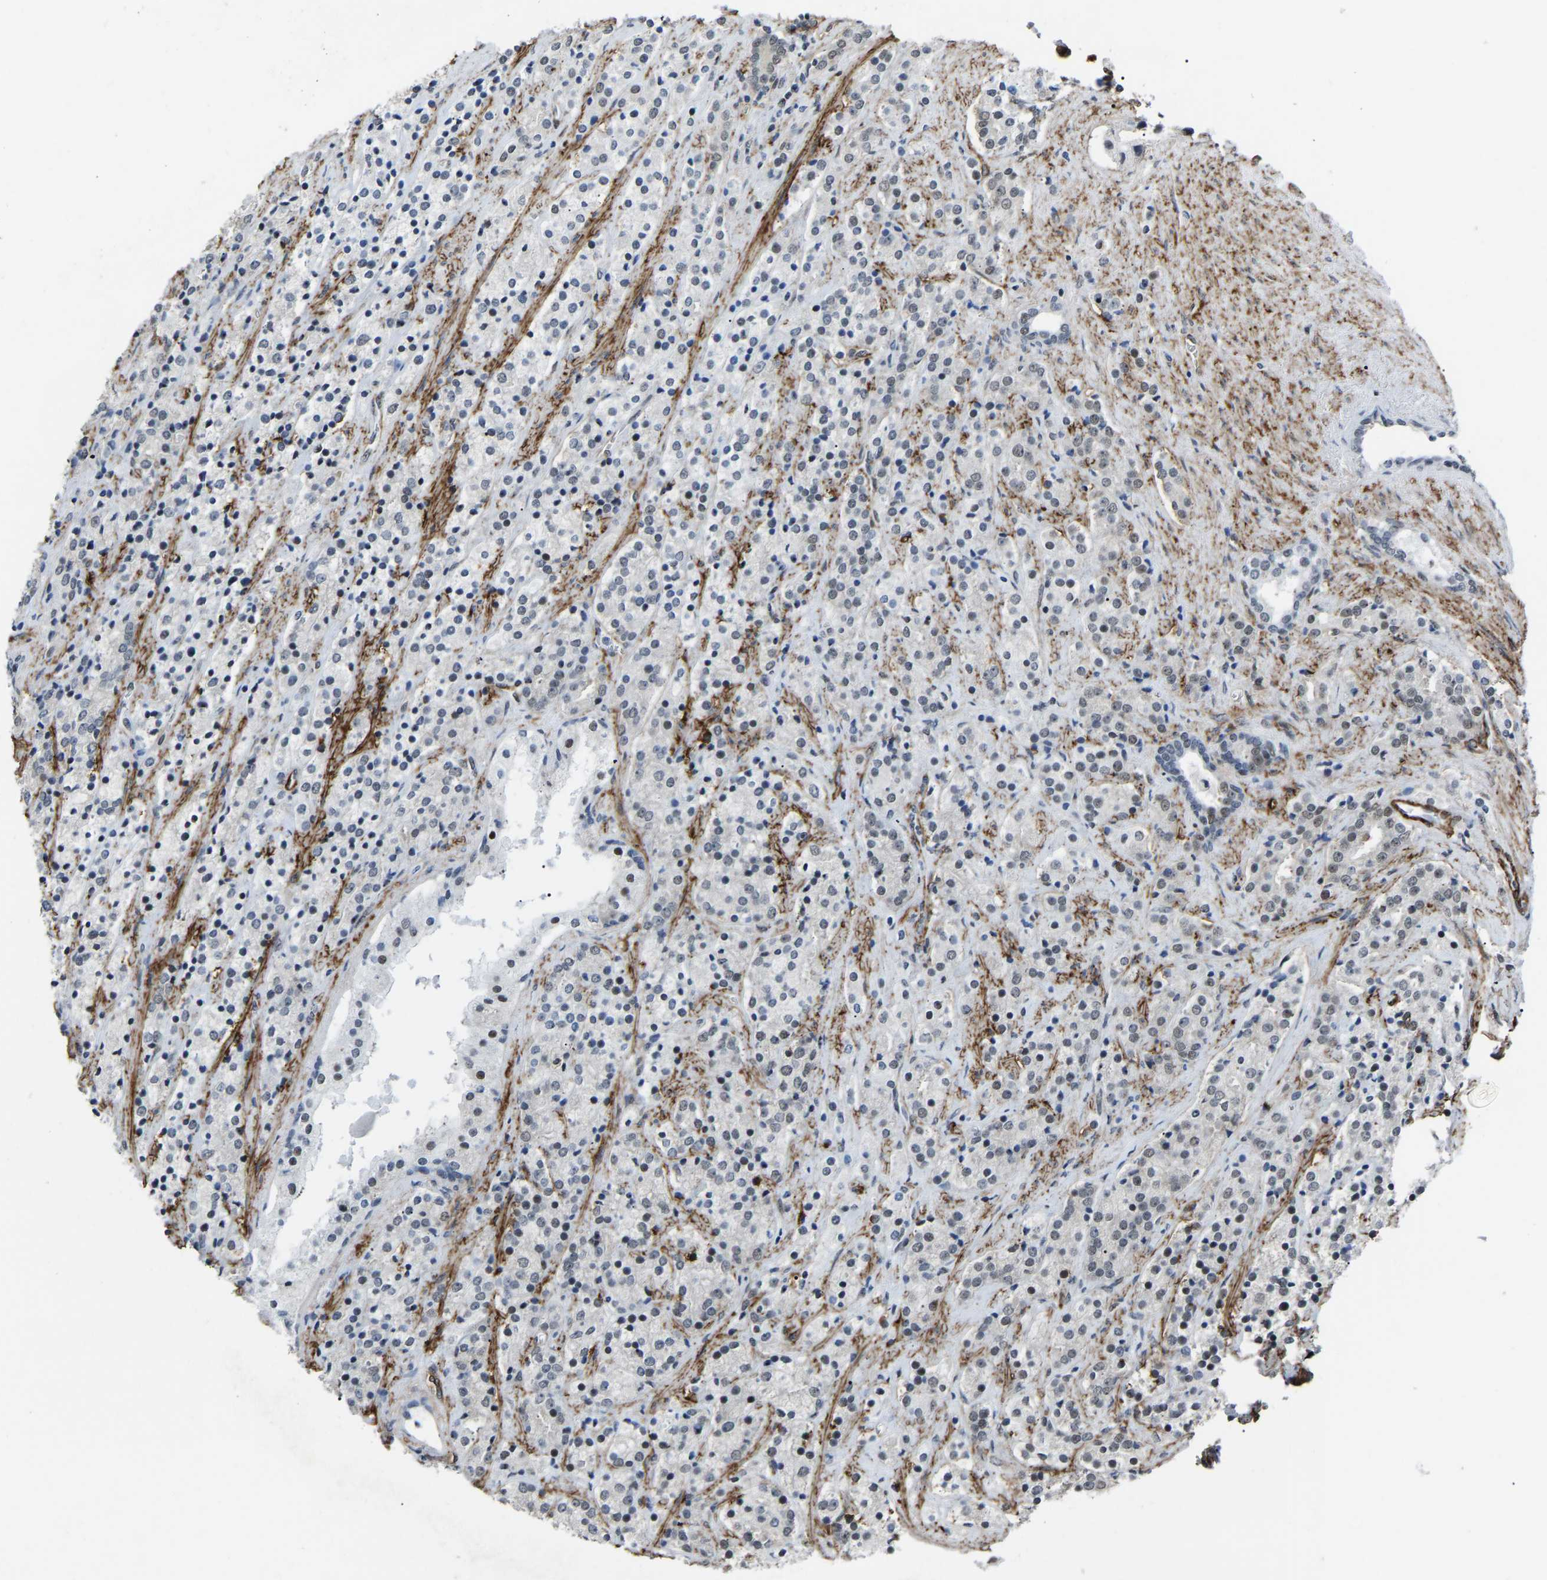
{"staining": {"intensity": "weak", "quantity": "25%-75%", "location": "nuclear"}, "tissue": "prostate cancer", "cell_type": "Tumor cells", "image_type": "cancer", "snomed": [{"axis": "morphology", "description": "Adenocarcinoma, High grade"}, {"axis": "topography", "description": "Prostate"}], "caption": "High-grade adenocarcinoma (prostate) stained with a brown dye shows weak nuclear positive positivity in approximately 25%-75% of tumor cells.", "gene": "DDX5", "patient": {"sex": "male", "age": 71}}